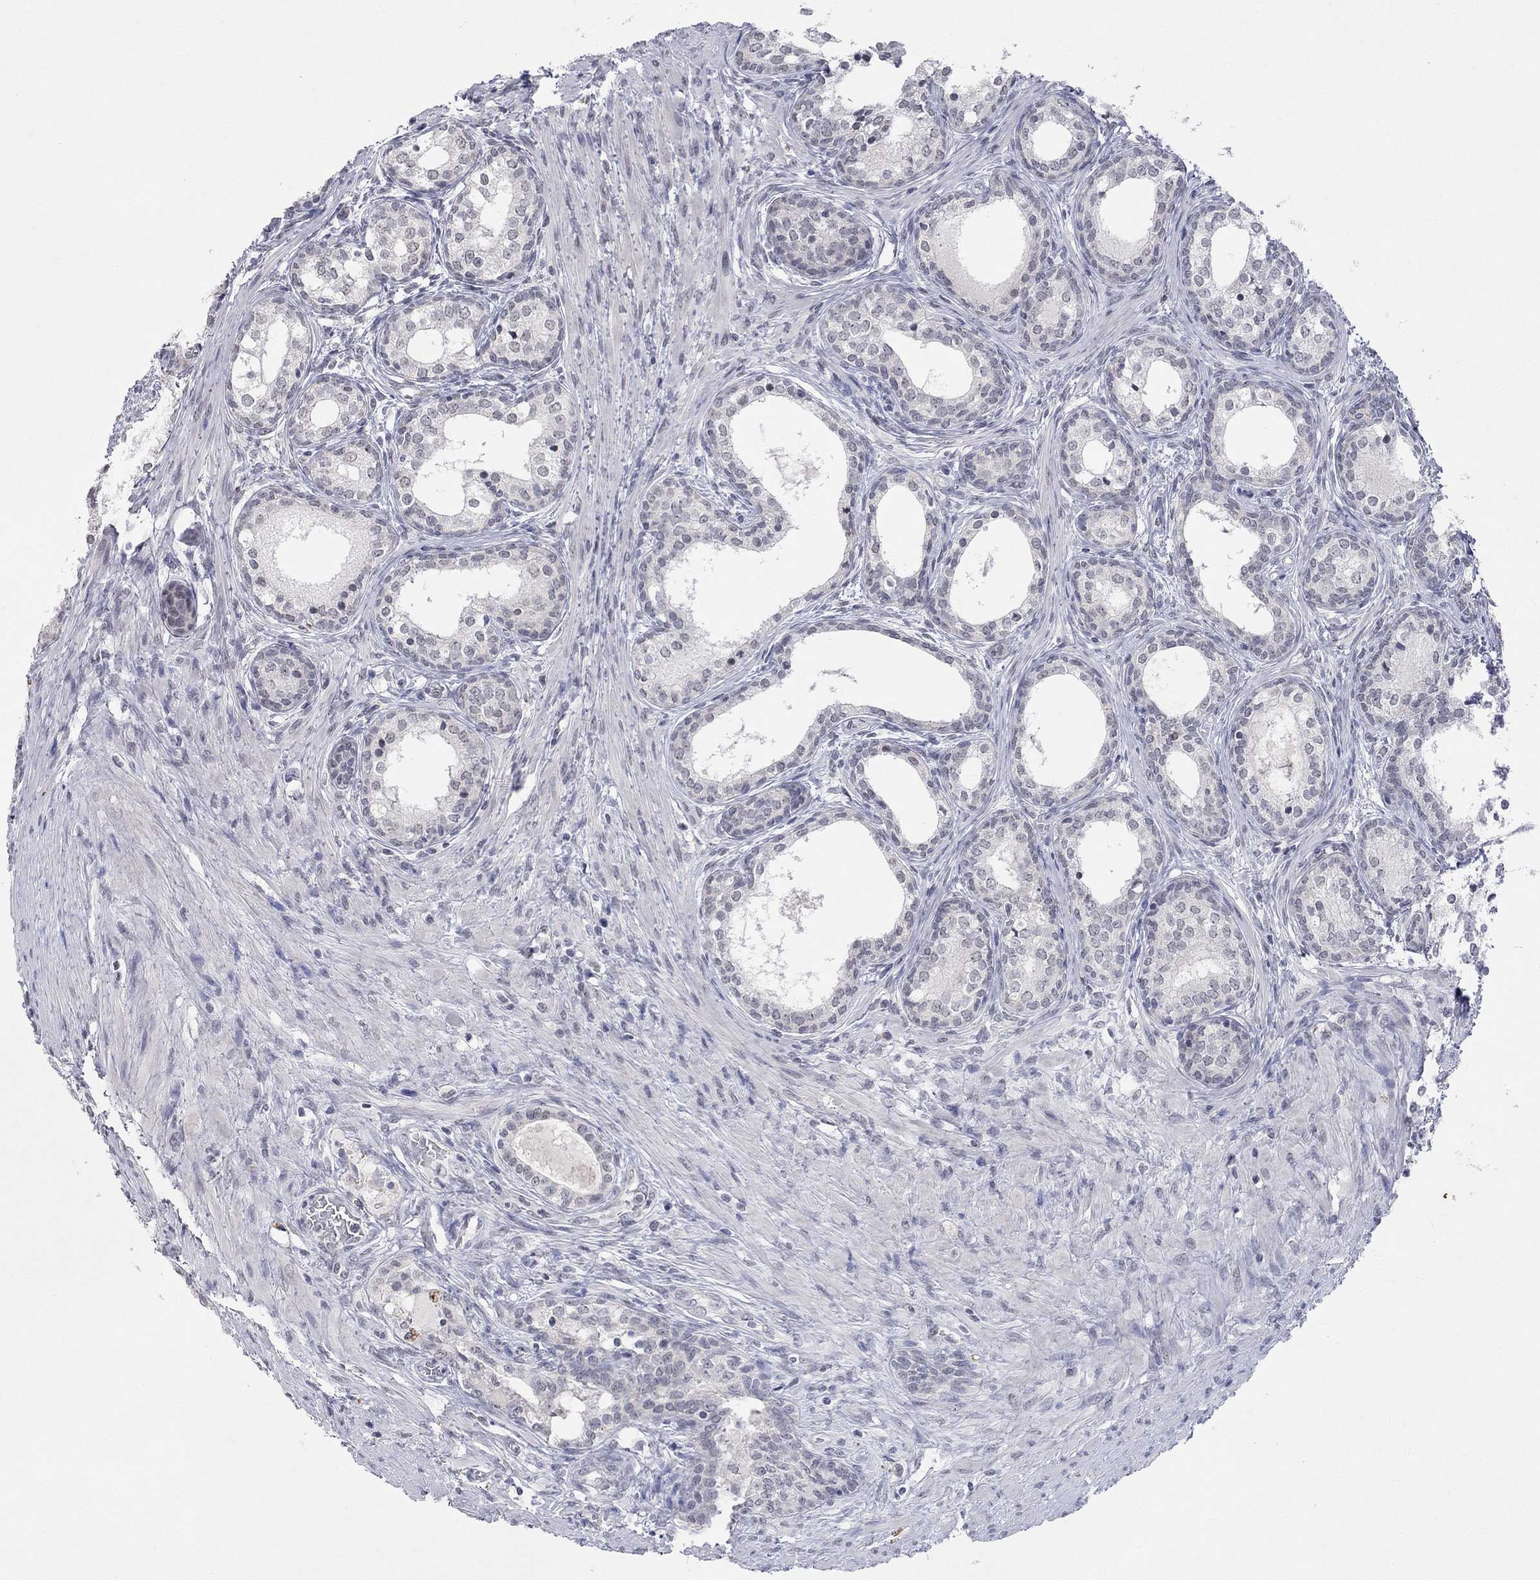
{"staining": {"intensity": "negative", "quantity": "none", "location": "none"}, "tissue": "prostate cancer", "cell_type": "Tumor cells", "image_type": "cancer", "snomed": [{"axis": "morphology", "description": "Adenocarcinoma, NOS"}, {"axis": "morphology", "description": "Adenocarcinoma, High grade"}, {"axis": "topography", "description": "Prostate"}], "caption": "IHC image of human prostate high-grade adenocarcinoma stained for a protein (brown), which demonstrates no staining in tumor cells.", "gene": "TMEM143", "patient": {"sex": "male", "age": 61}}